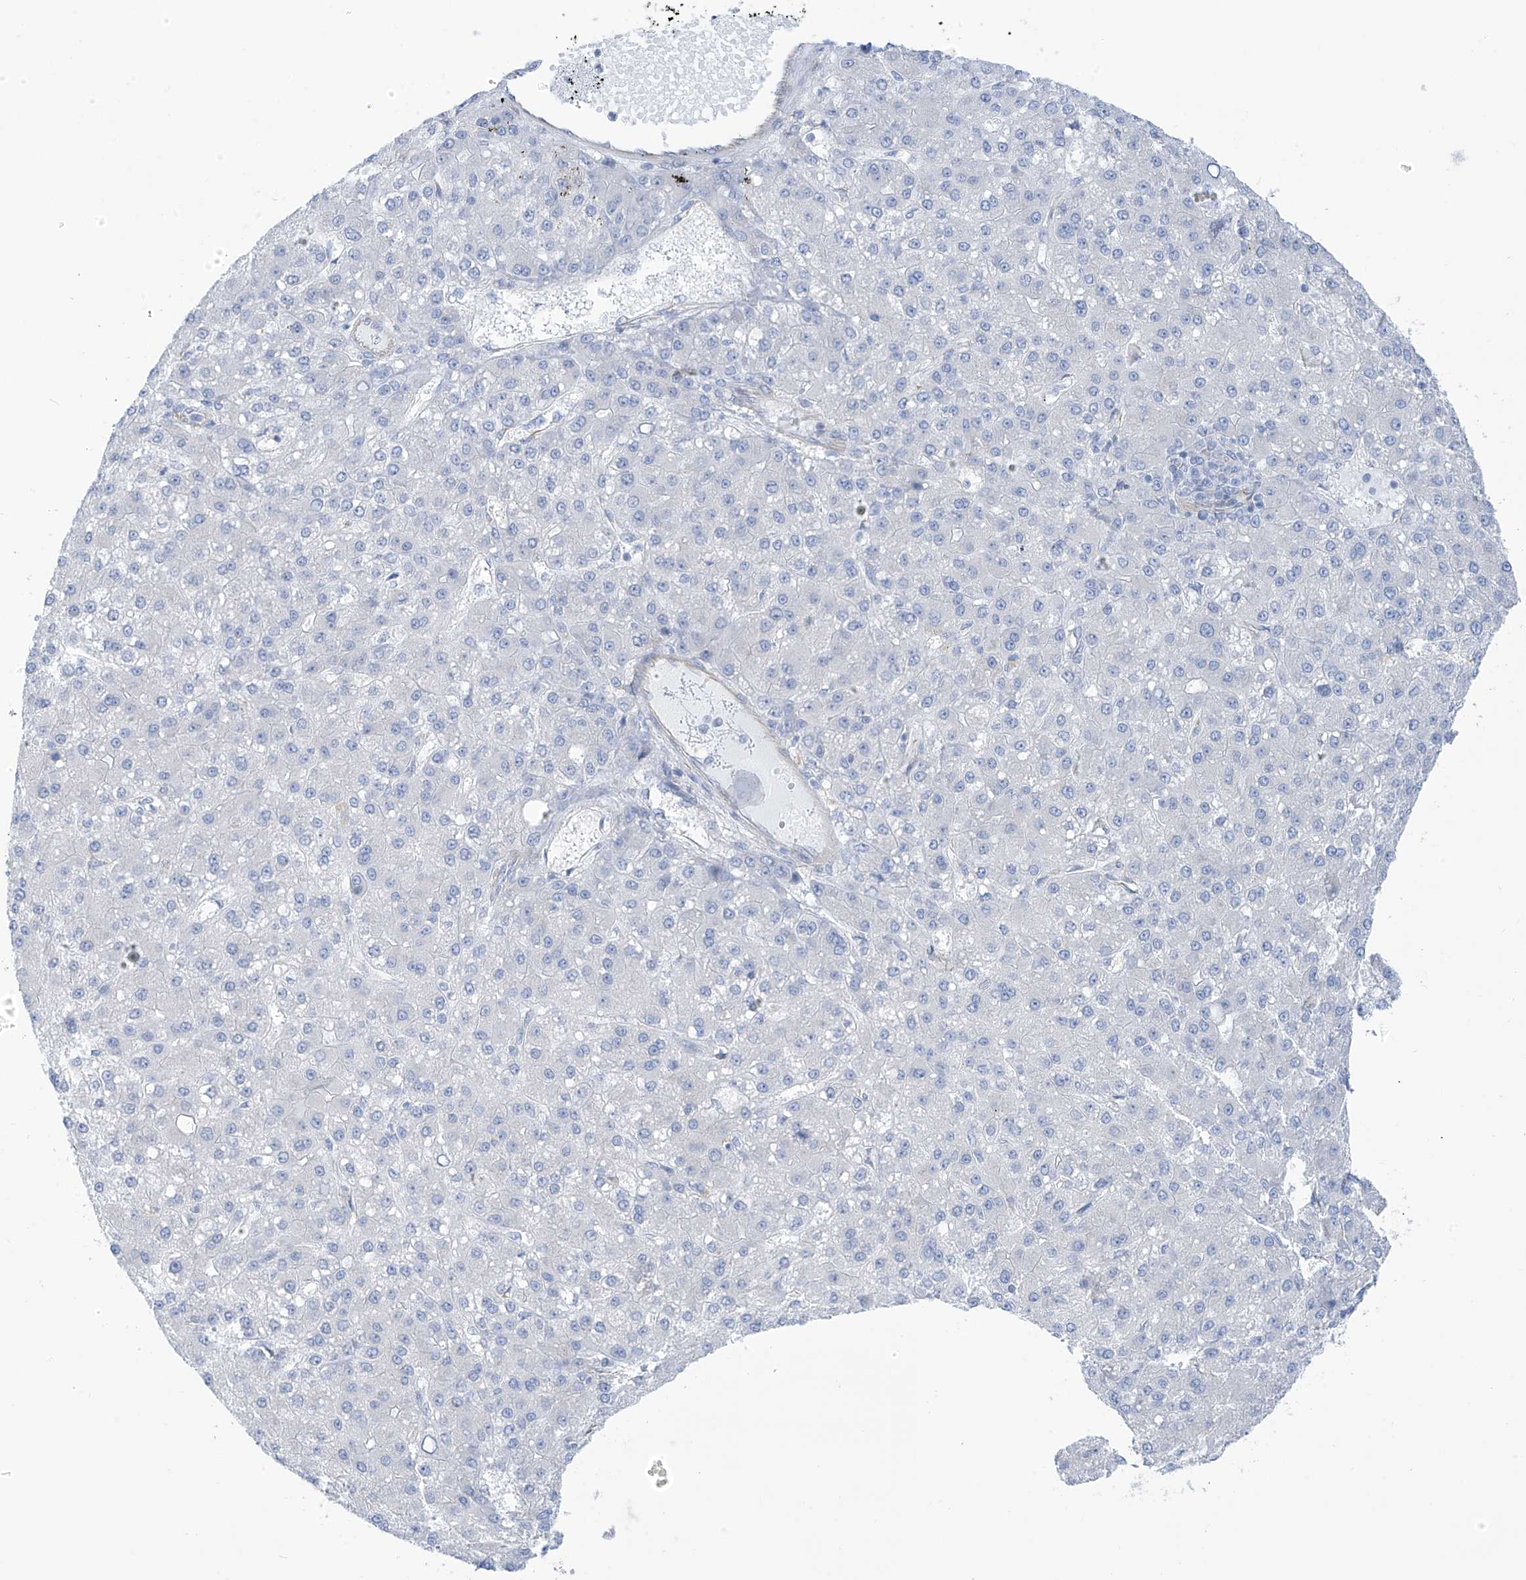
{"staining": {"intensity": "negative", "quantity": "none", "location": "none"}, "tissue": "liver cancer", "cell_type": "Tumor cells", "image_type": "cancer", "snomed": [{"axis": "morphology", "description": "Carcinoma, Hepatocellular, NOS"}, {"axis": "topography", "description": "Liver"}], "caption": "Immunohistochemistry image of human liver hepatocellular carcinoma stained for a protein (brown), which exhibits no staining in tumor cells.", "gene": "RCN2", "patient": {"sex": "male", "age": 67}}